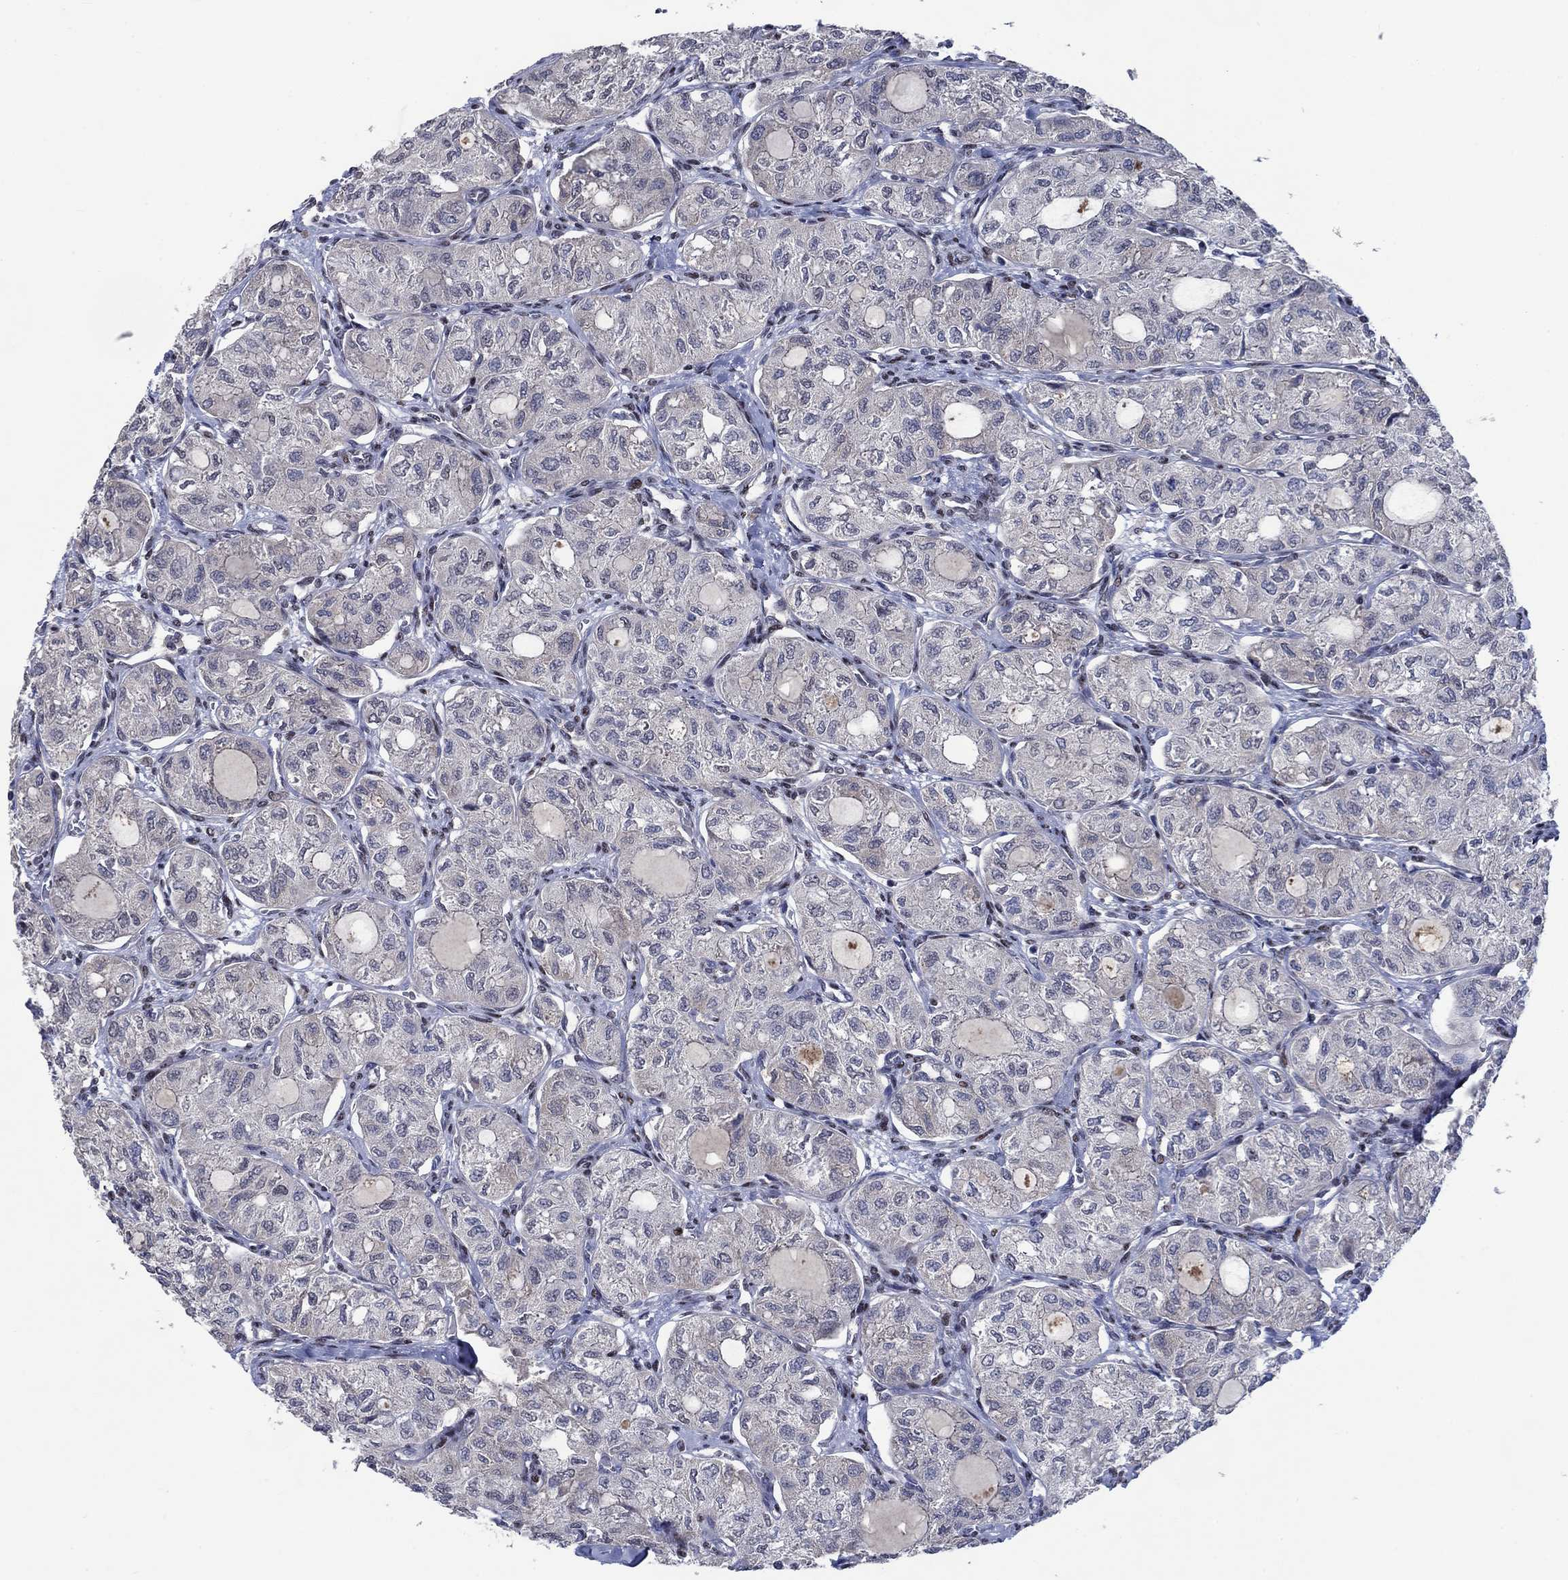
{"staining": {"intensity": "negative", "quantity": "none", "location": "none"}, "tissue": "thyroid cancer", "cell_type": "Tumor cells", "image_type": "cancer", "snomed": [{"axis": "morphology", "description": "Follicular adenoma carcinoma, NOS"}, {"axis": "topography", "description": "Thyroid gland"}], "caption": "Tumor cells are negative for protein expression in human thyroid cancer.", "gene": "HTN1", "patient": {"sex": "male", "age": 75}}